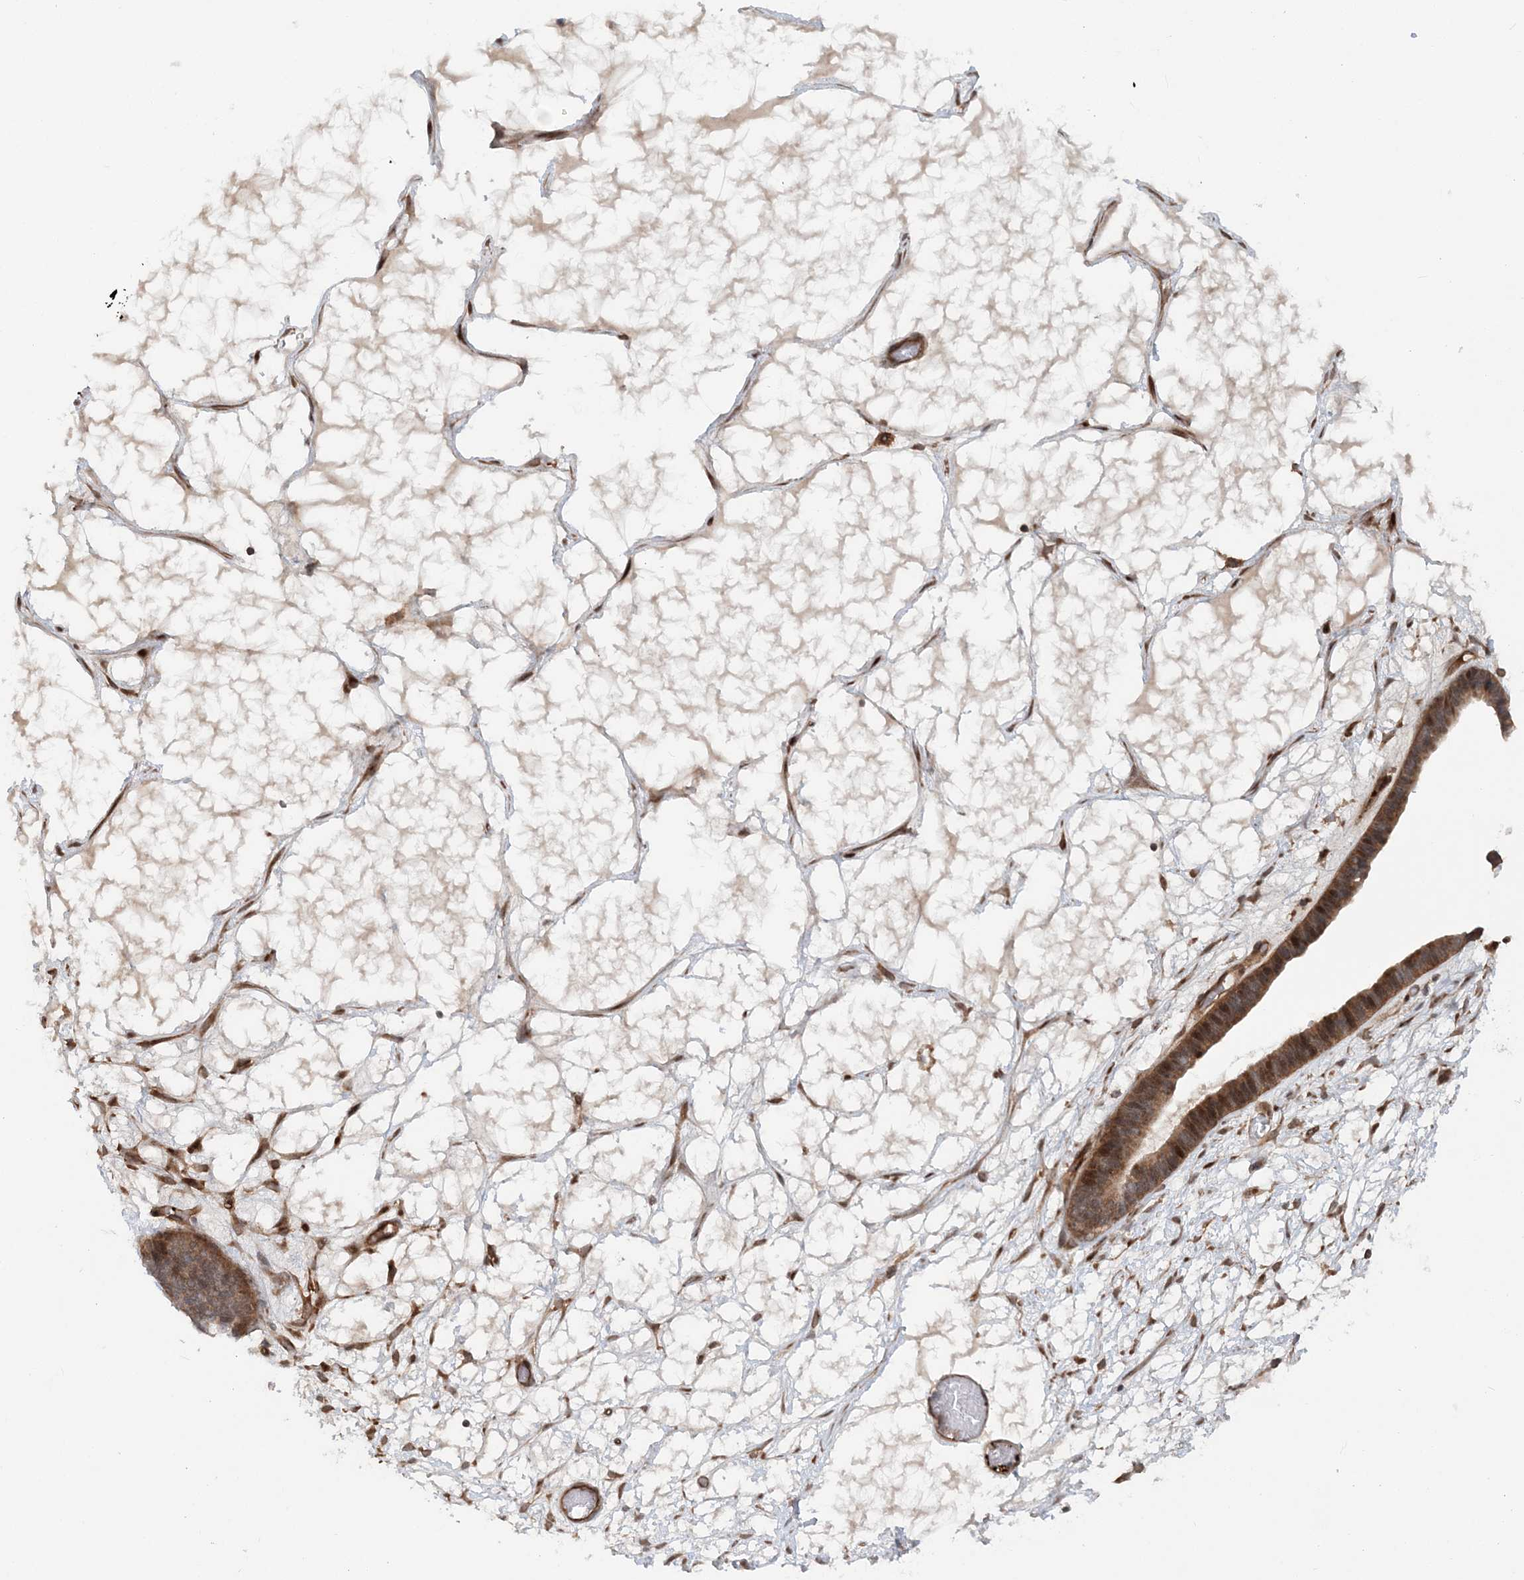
{"staining": {"intensity": "moderate", "quantity": ">75%", "location": "cytoplasmic/membranous"}, "tissue": "ovarian cancer", "cell_type": "Tumor cells", "image_type": "cancer", "snomed": [{"axis": "morphology", "description": "Cystadenocarcinoma, serous, NOS"}, {"axis": "topography", "description": "Ovary"}], "caption": "This micrograph demonstrates IHC staining of ovarian cancer (serous cystadenocarcinoma), with medium moderate cytoplasmic/membranous positivity in about >75% of tumor cells.", "gene": "GEMIN5", "patient": {"sex": "female", "age": 56}}